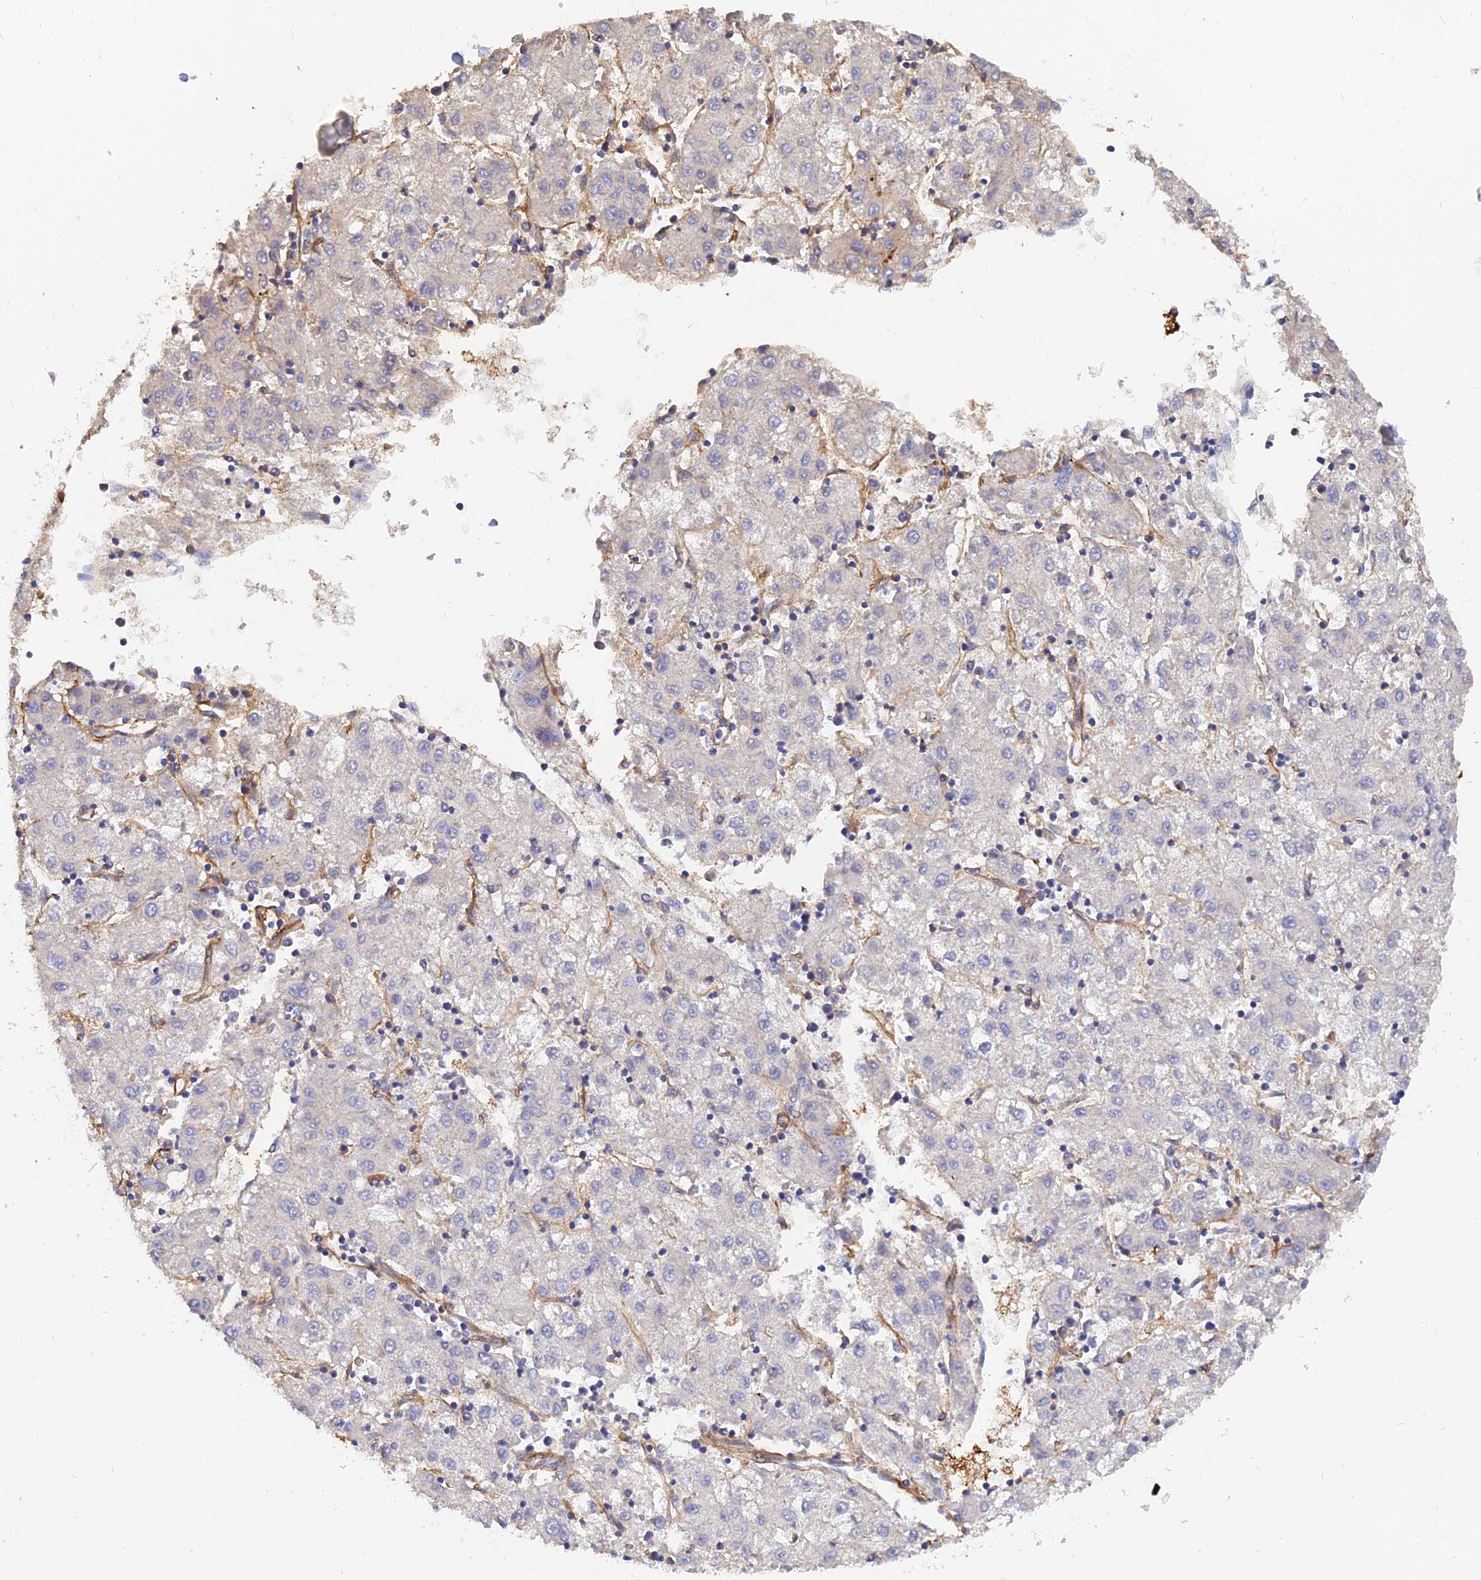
{"staining": {"intensity": "negative", "quantity": "none", "location": "none"}, "tissue": "liver cancer", "cell_type": "Tumor cells", "image_type": "cancer", "snomed": [{"axis": "morphology", "description": "Carcinoma, Hepatocellular, NOS"}, {"axis": "topography", "description": "Liver"}], "caption": "IHC image of neoplastic tissue: human liver cancer stained with DAB shows no significant protein staining in tumor cells.", "gene": "MRPL35", "patient": {"sex": "male", "age": 72}}